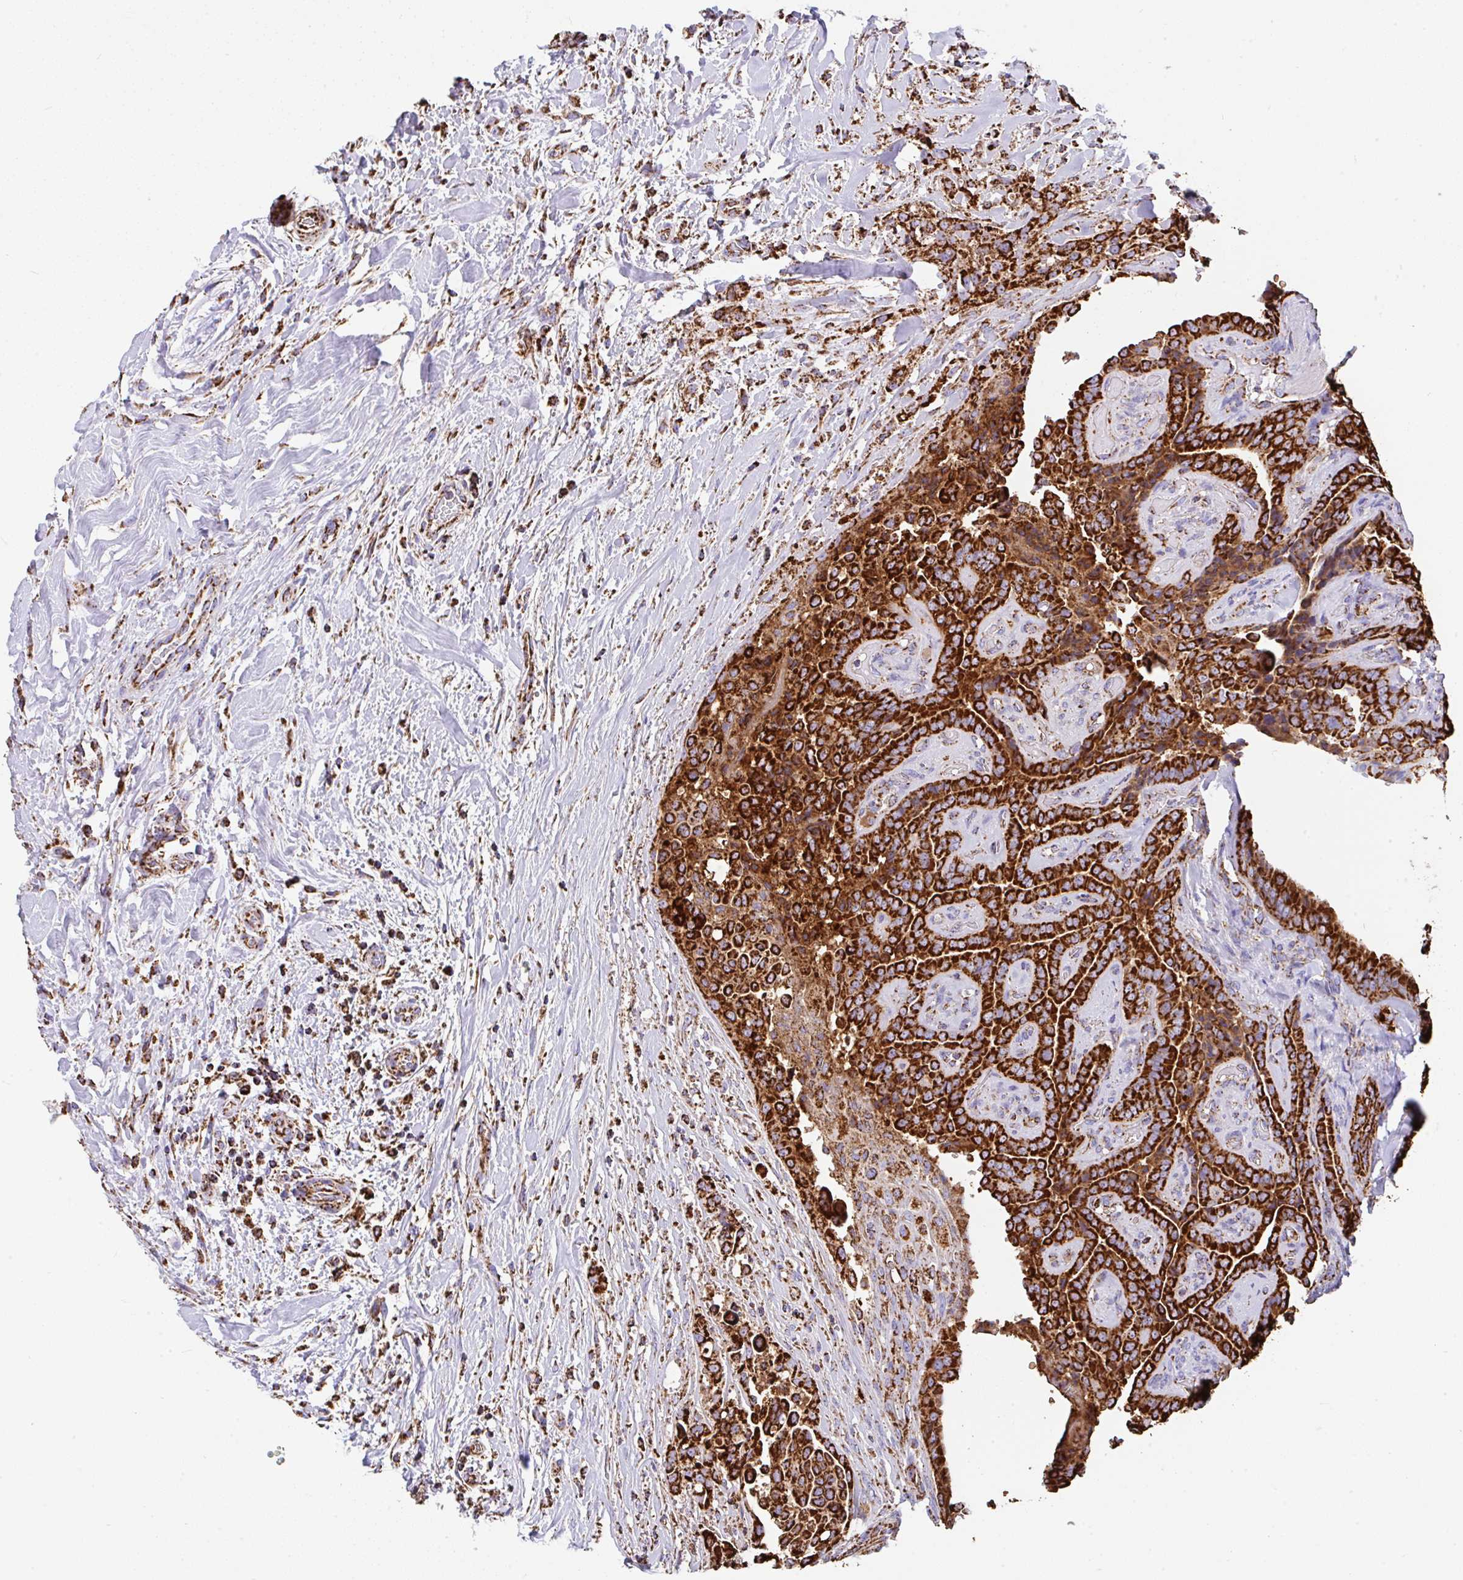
{"staining": {"intensity": "strong", "quantity": ">75%", "location": "cytoplasmic/membranous"}, "tissue": "thyroid cancer", "cell_type": "Tumor cells", "image_type": "cancer", "snomed": [{"axis": "morphology", "description": "Papillary adenocarcinoma, NOS"}, {"axis": "topography", "description": "Thyroid gland"}], "caption": "DAB immunohistochemical staining of human papillary adenocarcinoma (thyroid) displays strong cytoplasmic/membranous protein expression in approximately >75% of tumor cells. (brown staining indicates protein expression, while blue staining denotes nuclei).", "gene": "ANKRD33B", "patient": {"sex": "male", "age": 61}}